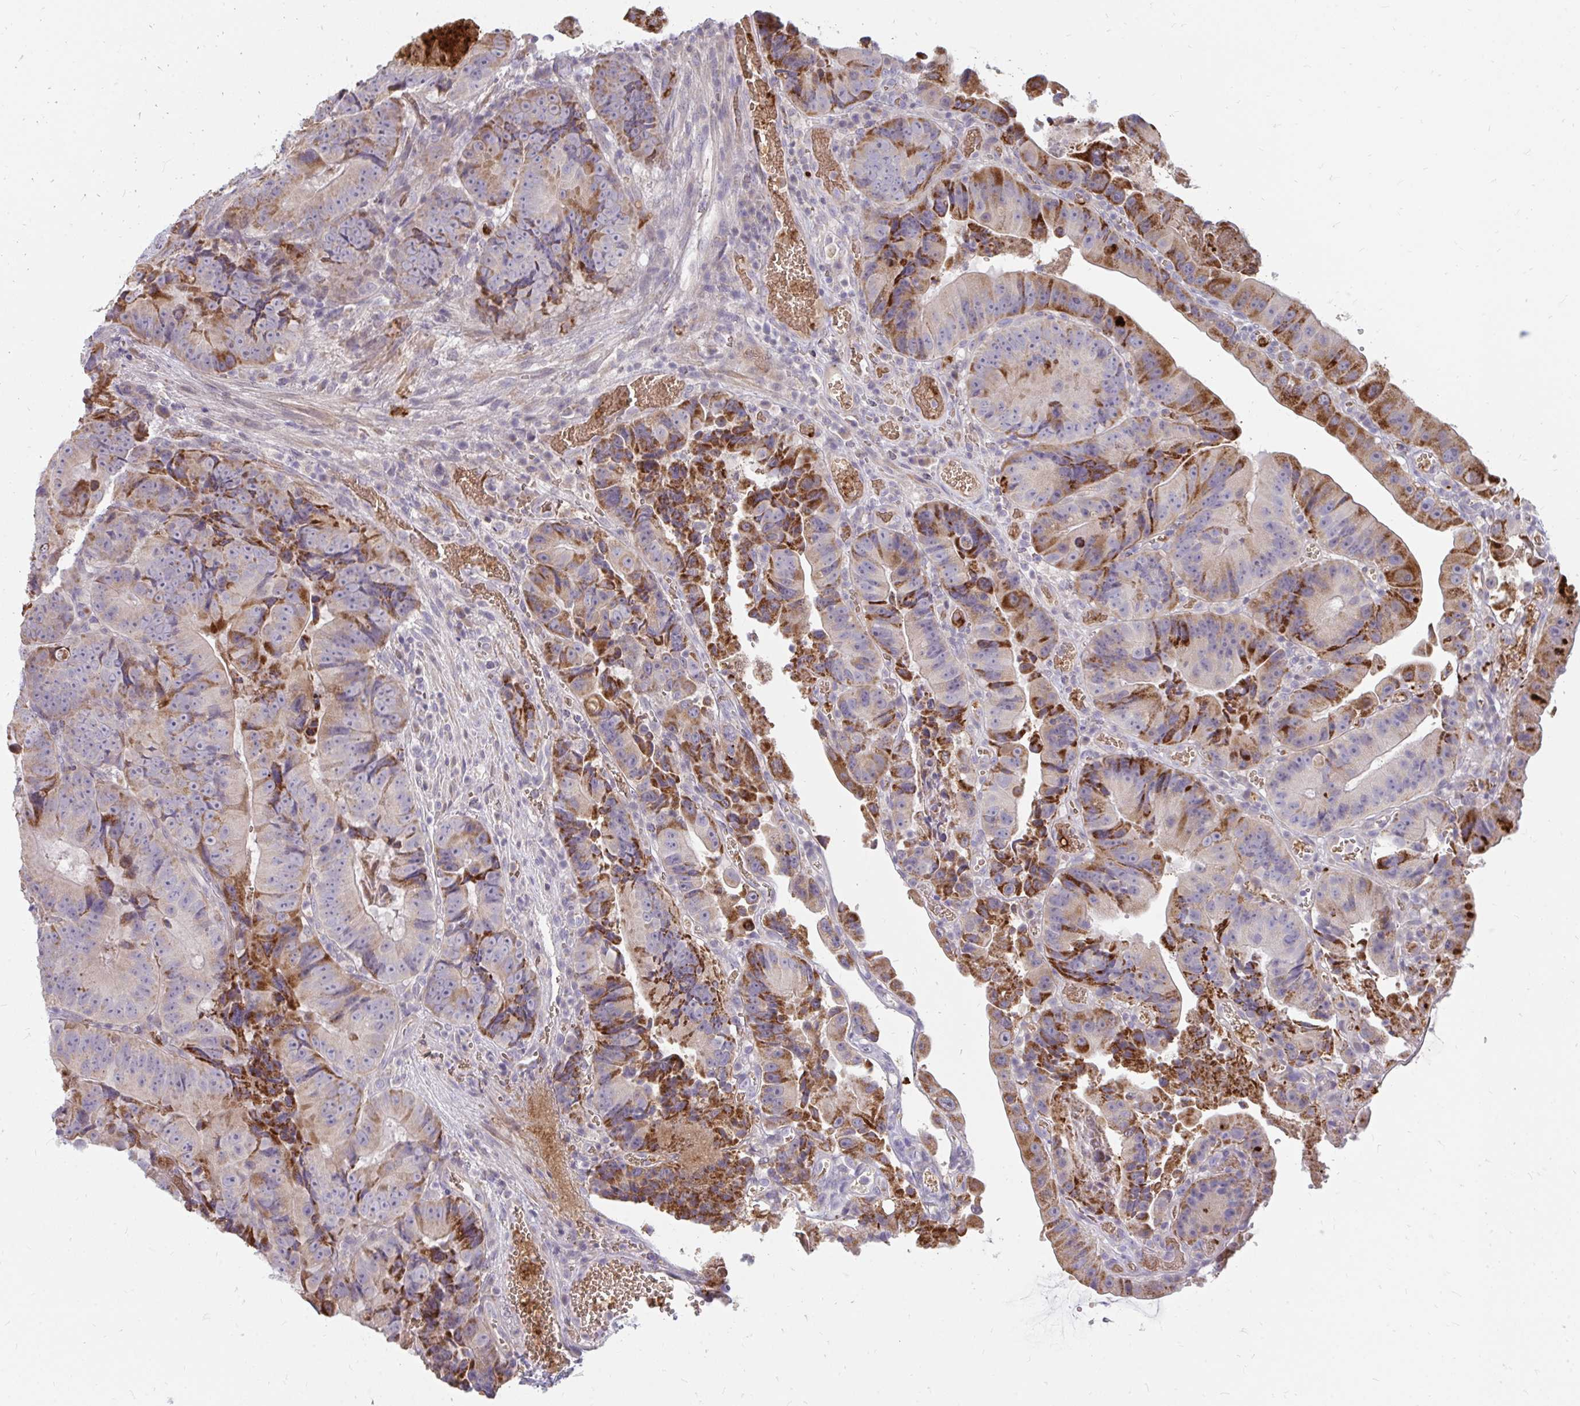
{"staining": {"intensity": "moderate", "quantity": "25%-75%", "location": "cytoplasmic/membranous"}, "tissue": "colorectal cancer", "cell_type": "Tumor cells", "image_type": "cancer", "snomed": [{"axis": "morphology", "description": "Adenocarcinoma, NOS"}, {"axis": "topography", "description": "Colon"}], "caption": "This micrograph demonstrates colorectal cancer stained with immunohistochemistry (IHC) to label a protein in brown. The cytoplasmic/membranous of tumor cells show moderate positivity for the protein. Nuclei are counter-stained blue.", "gene": "RAB33A", "patient": {"sex": "female", "age": 86}}